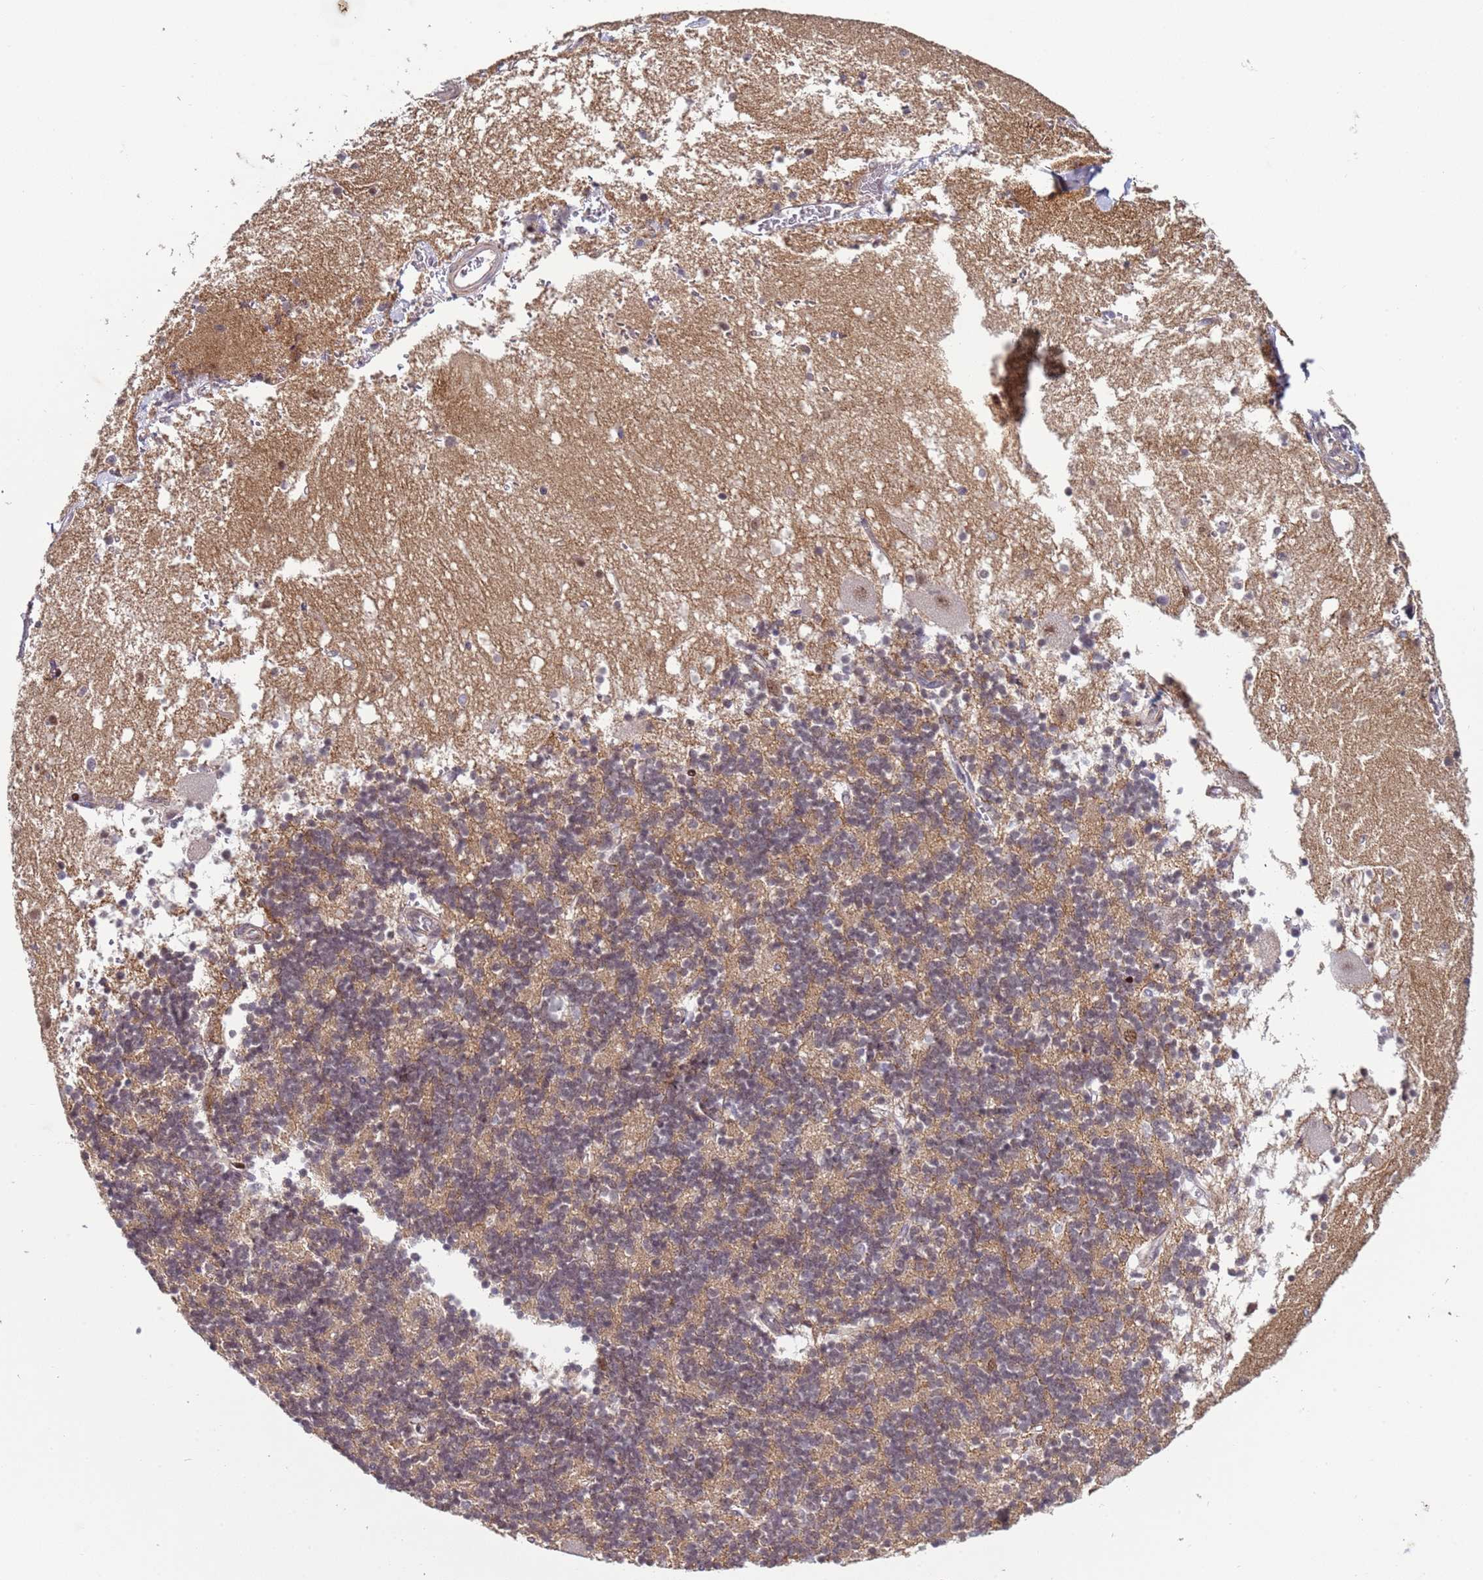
{"staining": {"intensity": "weak", "quantity": "<25%", "location": "cytoplasmic/membranous"}, "tissue": "cerebellum", "cell_type": "Cells in granular layer", "image_type": "normal", "snomed": [{"axis": "morphology", "description": "Normal tissue, NOS"}, {"axis": "topography", "description": "Cerebellum"}], "caption": "Photomicrograph shows no significant protein expression in cells in granular layer of unremarkable cerebellum.", "gene": "SHC3", "patient": {"sex": "male", "age": 54}}